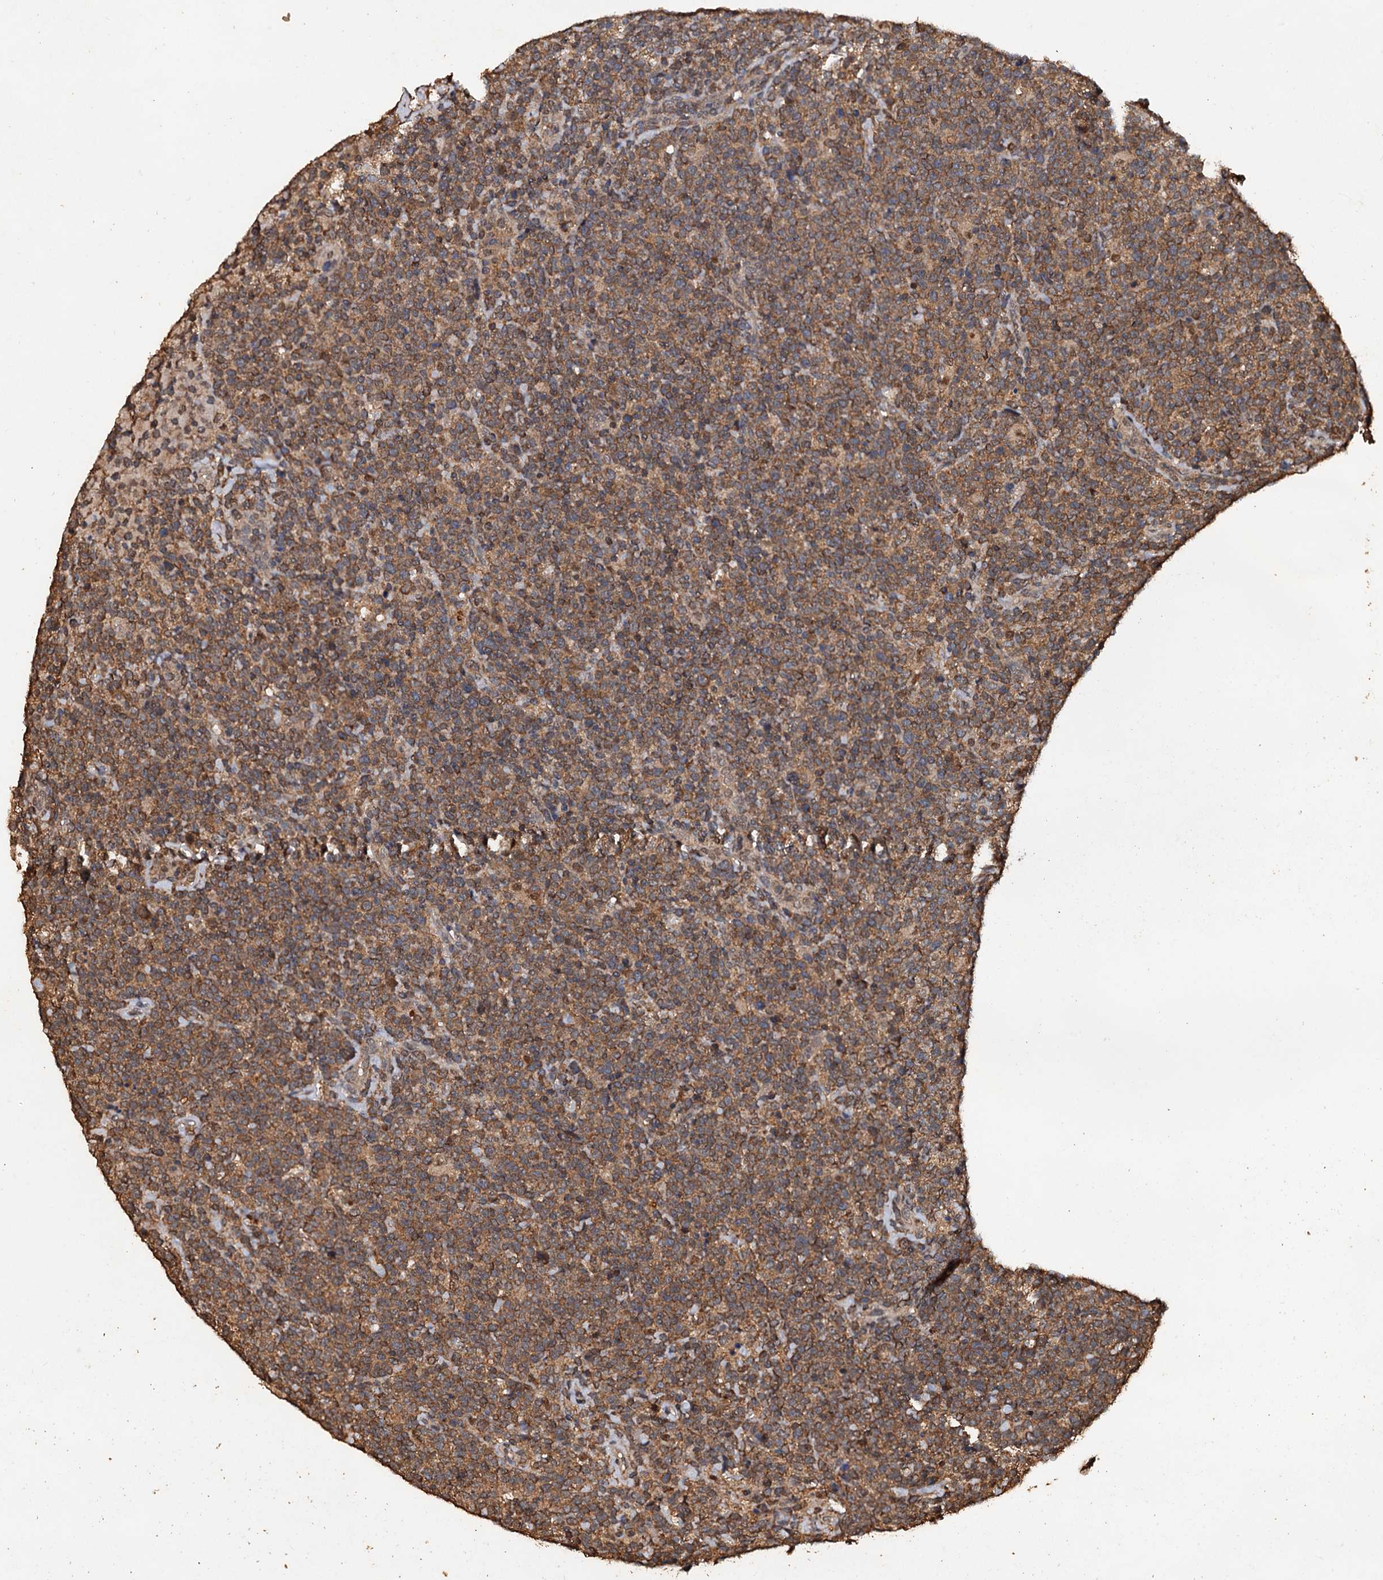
{"staining": {"intensity": "moderate", "quantity": ">75%", "location": "cytoplasmic/membranous"}, "tissue": "lymphoma", "cell_type": "Tumor cells", "image_type": "cancer", "snomed": [{"axis": "morphology", "description": "Malignant lymphoma, non-Hodgkin's type, High grade"}, {"axis": "topography", "description": "Lymph node"}], "caption": "Immunohistochemical staining of lymphoma demonstrates medium levels of moderate cytoplasmic/membranous protein positivity in approximately >75% of tumor cells. (DAB (3,3'-diaminobenzidine) IHC with brightfield microscopy, high magnification).", "gene": "PSMD9", "patient": {"sex": "male", "age": 61}}